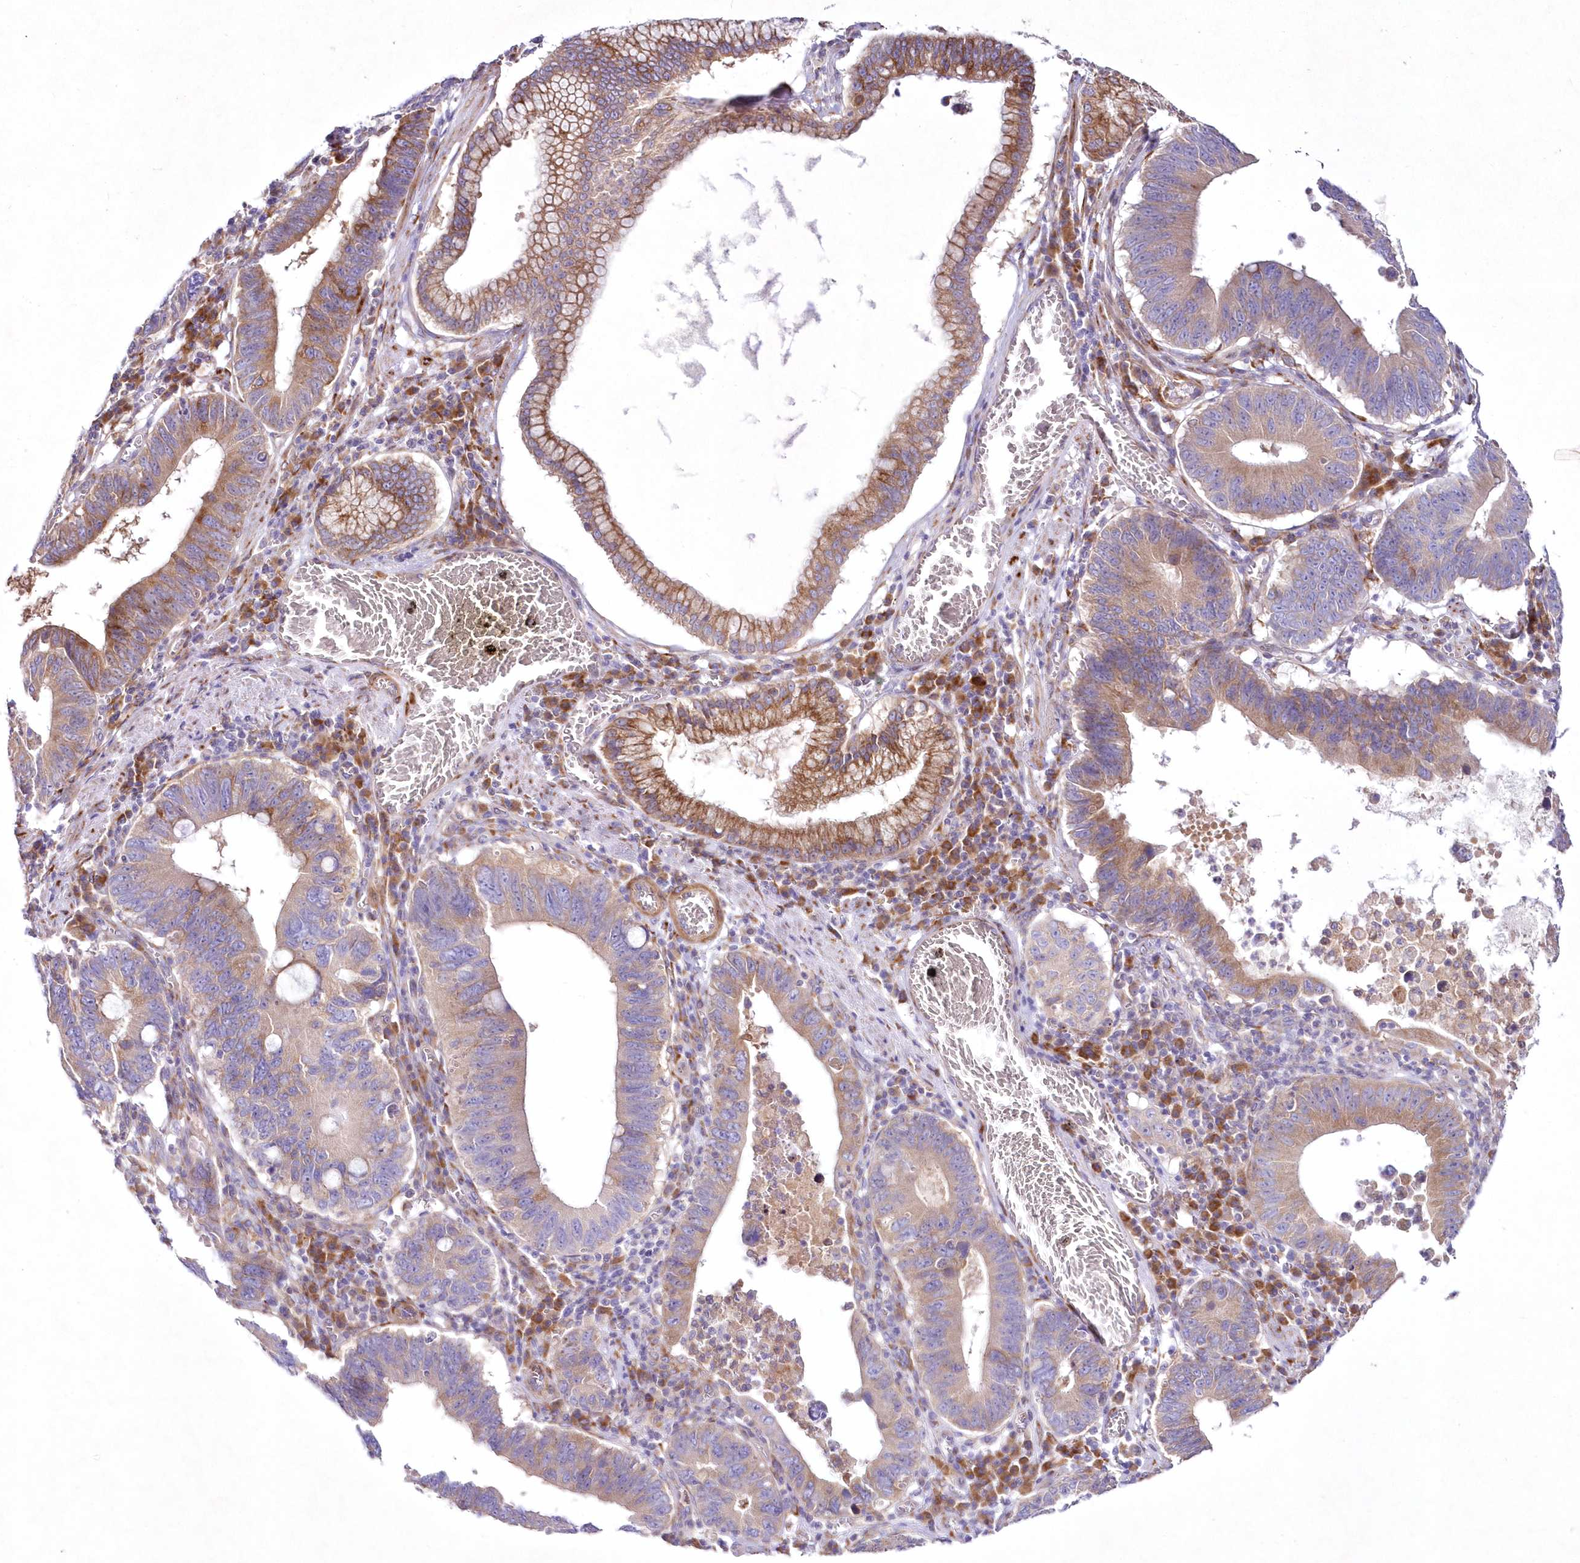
{"staining": {"intensity": "moderate", "quantity": ">75%", "location": "cytoplasmic/membranous"}, "tissue": "stomach cancer", "cell_type": "Tumor cells", "image_type": "cancer", "snomed": [{"axis": "morphology", "description": "Adenocarcinoma, NOS"}, {"axis": "topography", "description": "Stomach"}, {"axis": "topography", "description": "Gastric cardia"}], "caption": "This is a histology image of immunohistochemistry staining of stomach adenocarcinoma, which shows moderate positivity in the cytoplasmic/membranous of tumor cells.", "gene": "ARFGEF3", "patient": {"sex": "male", "age": 59}}